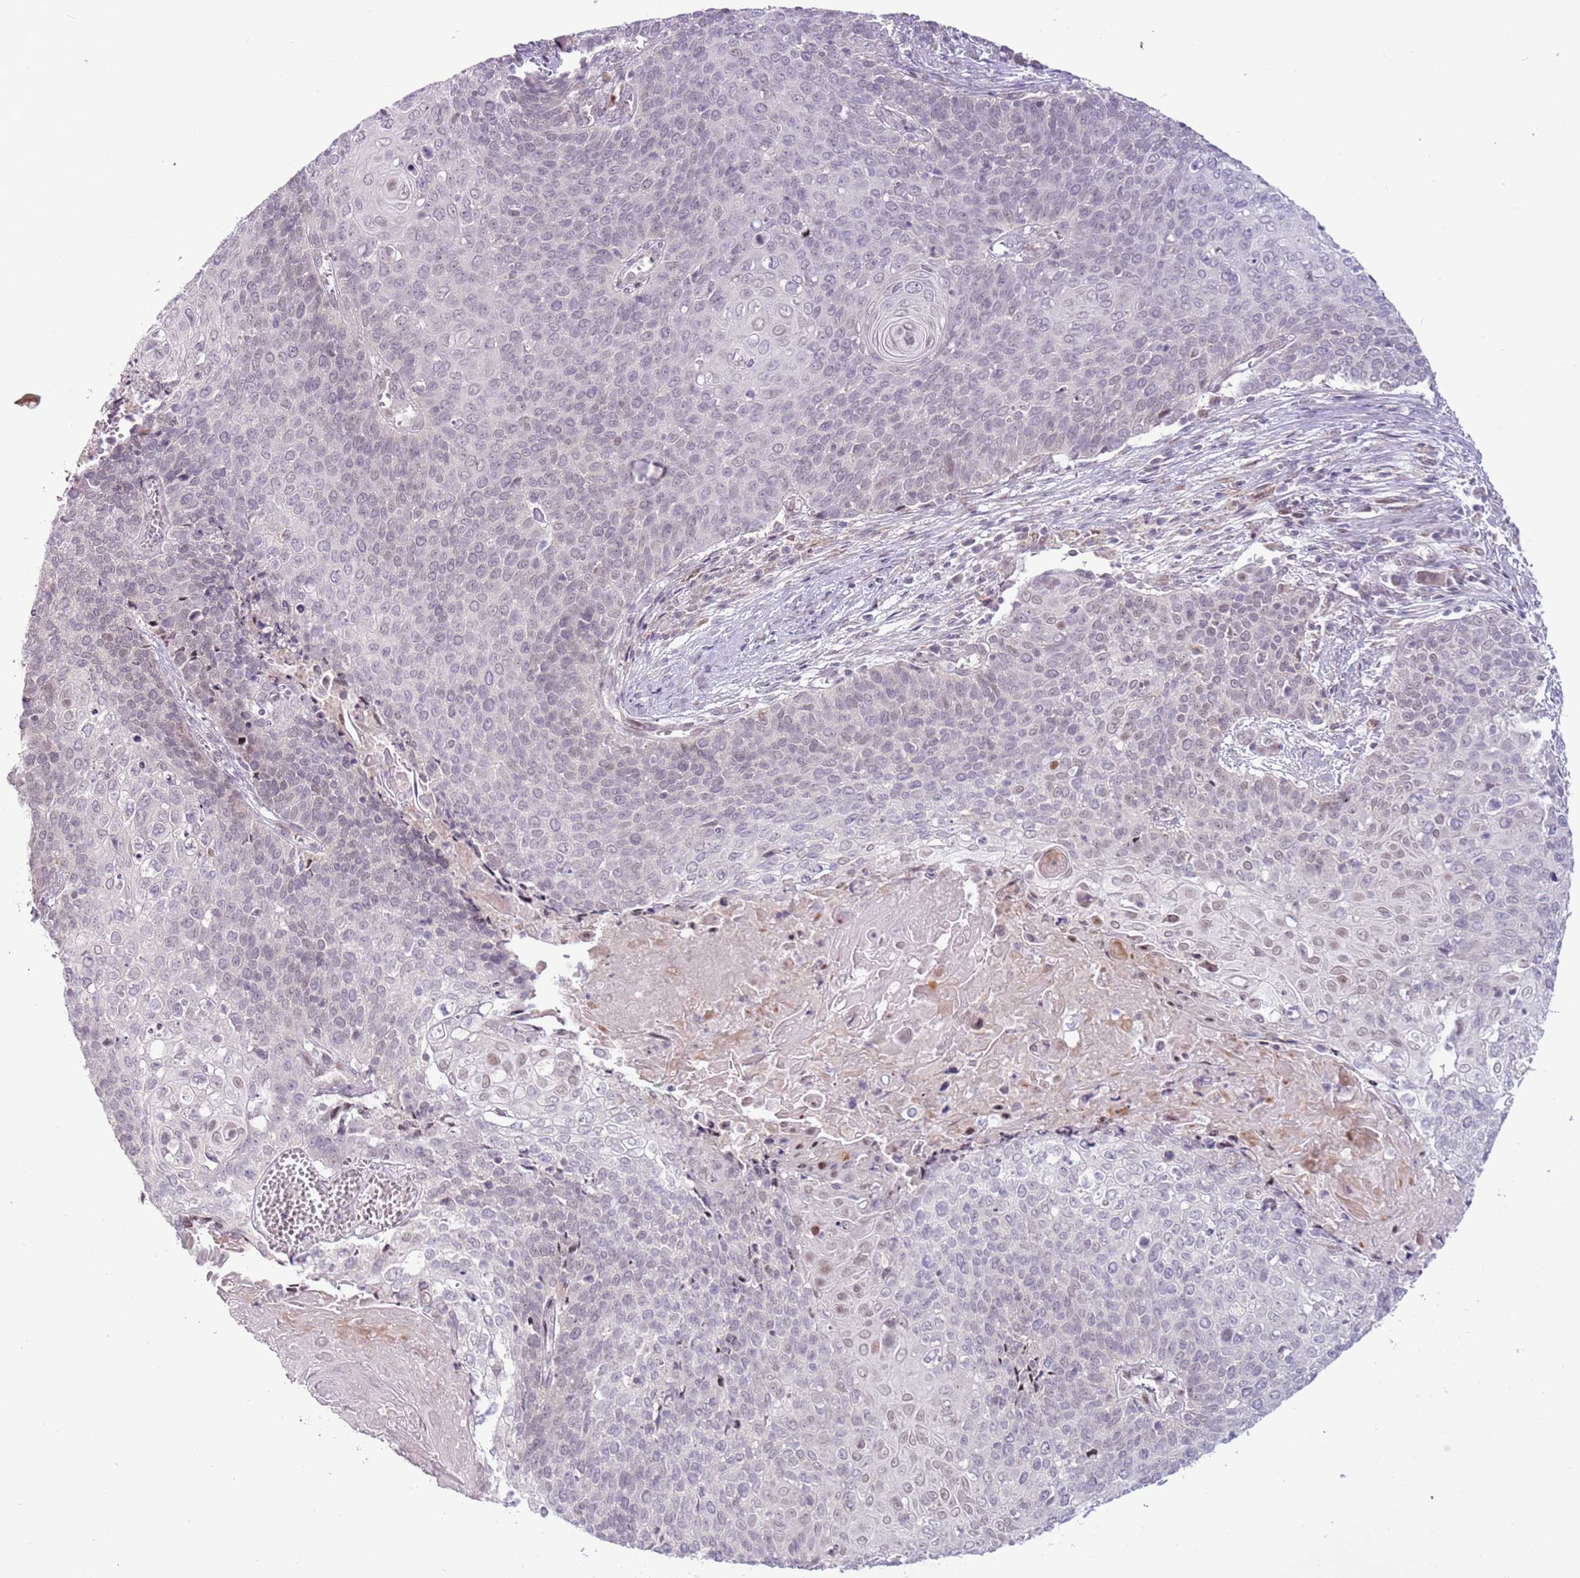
{"staining": {"intensity": "negative", "quantity": "none", "location": "none"}, "tissue": "cervical cancer", "cell_type": "Tumor cells", "image_type": "cancer", "snomed": [{"axis": "morphology", "description": "Squamous cell carcinoma, NOS"}, {"axis": "topography", "description": "Cervix"}], "caption": "This photomicrograph is of squamous cell carcinoma (cervical) stained with IHC to label a protein in brown with the nuclei are counter-stained blue. There is no expression in tumor cells.", "gene": "MLLT11", "patient": {"sex": "female", "age": 39}}